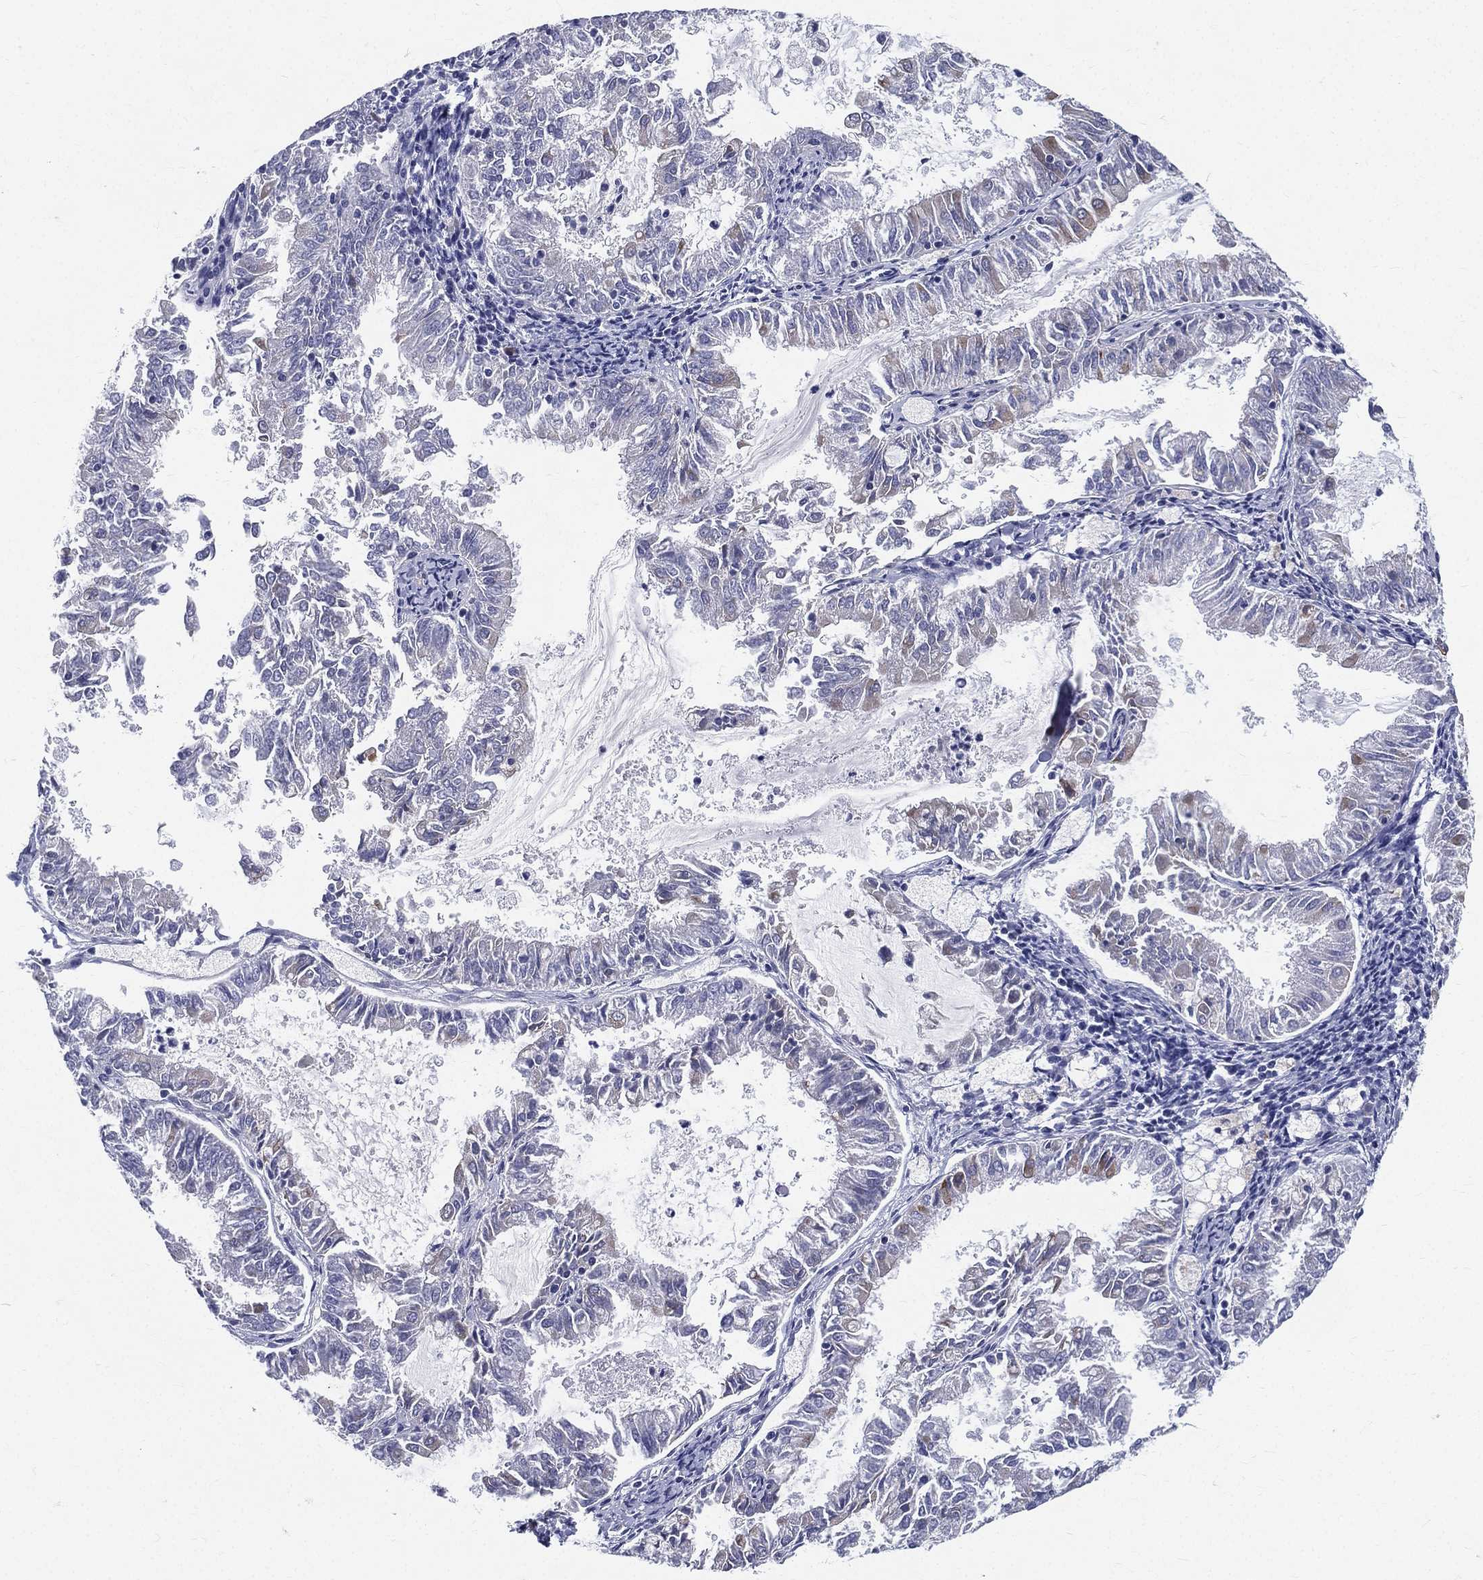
{"staining": {"intensity": "negative", "quantity": "none", "location": "none"}, "tissue": "endometrial cancer", "cell_type": "Tumor cells", "image_type": "cancer", "snomed": [{"axis": "morphology", "description": "Adenocarcinoma, NOS"}, {"axis": "topography", "description": "Endometrium"}], "caption": "Human endometrial cancer (adenocarcinoma) stained for a protein using immunohistochemistry shows no positivity in tumor cells.", "gene": "PWWP3A", "patient": {"sex": "female", "age": 57}}